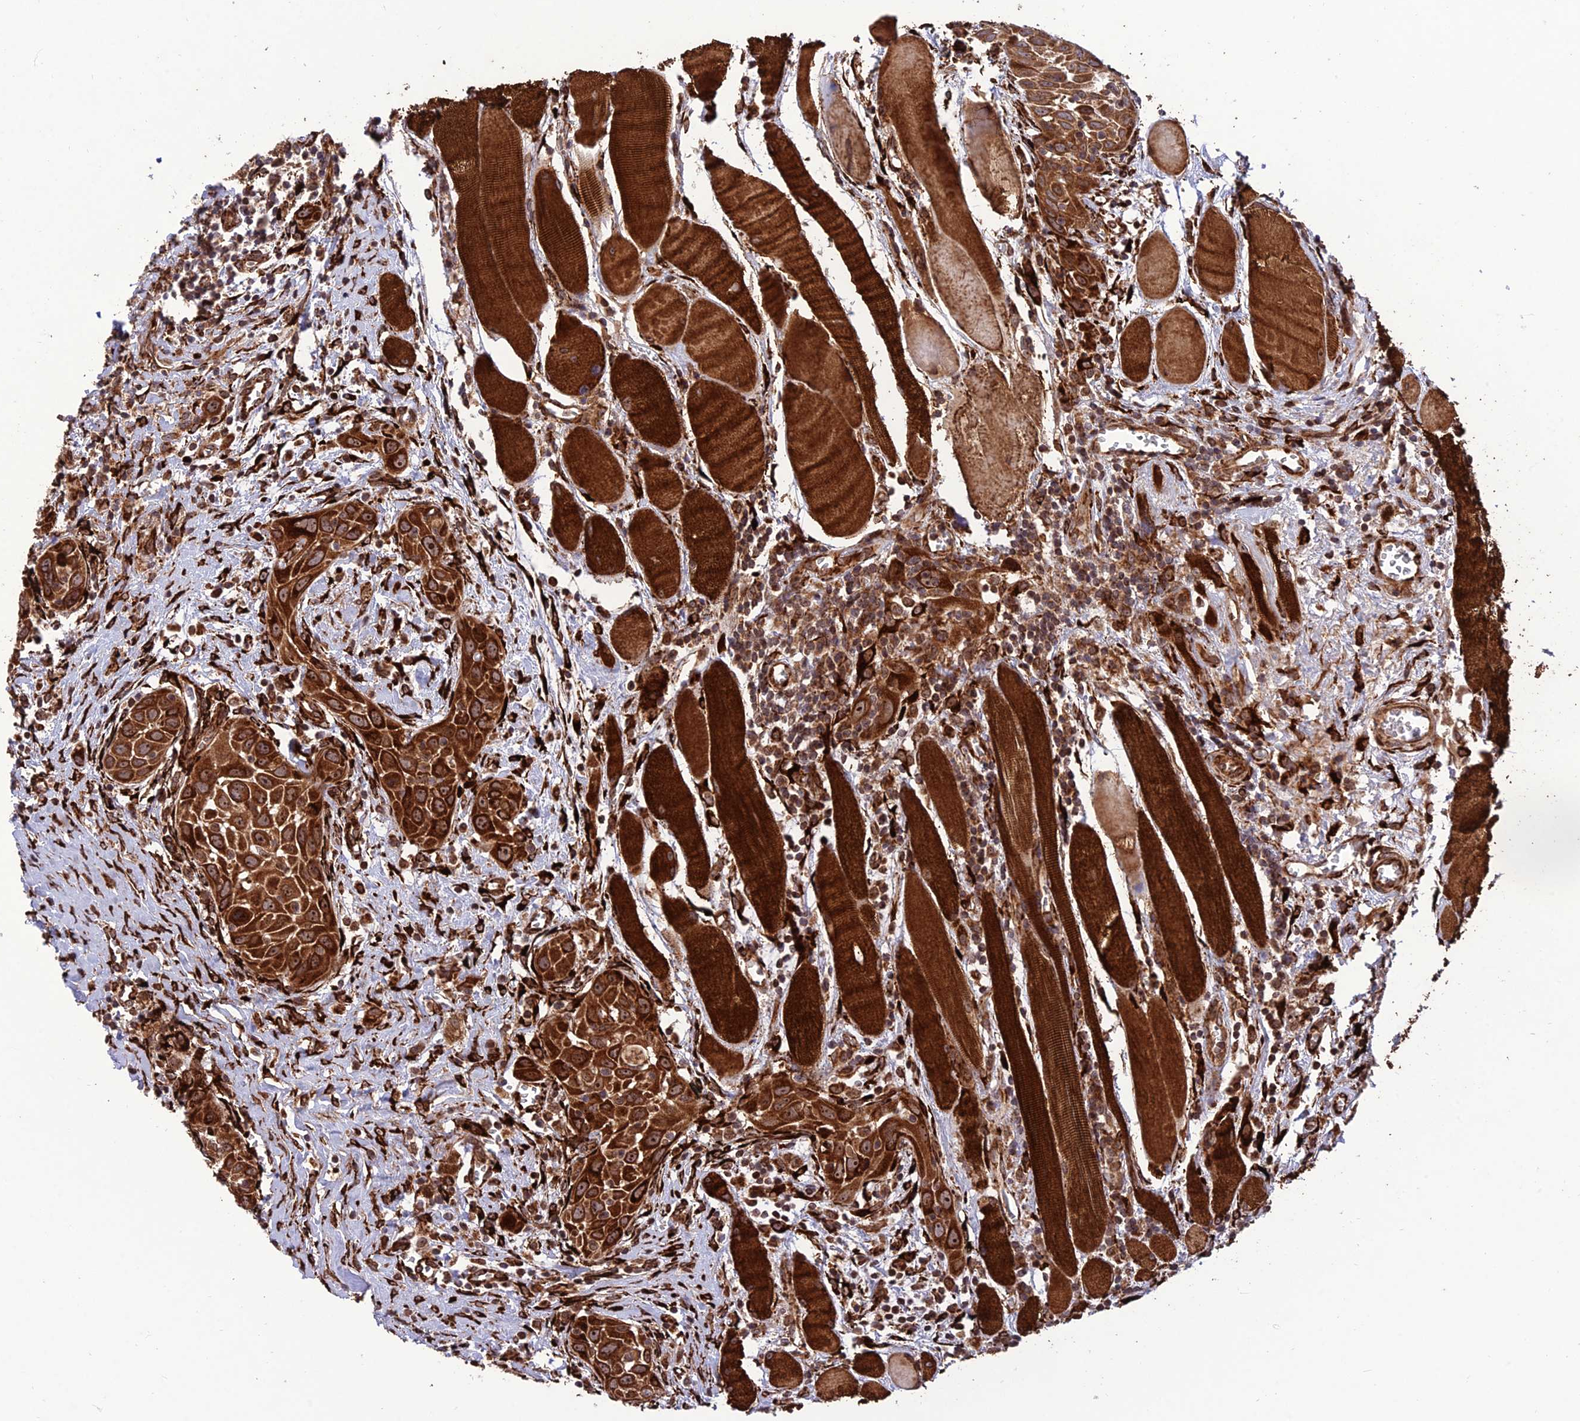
{"staining": {"intensity": "strong", "quantity": ">75%", "location": "cytoplasmic/membranous,nuclear"}, "tissue": "head and neck cancer", "cell_type": "Tumor cells", "image_type": "cancer", "snomed": [{"axis": "morphology", "description": "Squamous cell carcinoma, NOS"}, {"axis": "topography", "description": "Oral tissue"}, {"axis": "topography", "description": "Head-Neck"}], "caption": "An IHC histopathology image of tumor tissue is shown. Protein staining in brown shows strong cytoplasmic/membranous and nuclear positivity in head and neck cancer within tumor cells.", "gene": "CRTAP", "patient": {"sex": "female", "age": 50}}